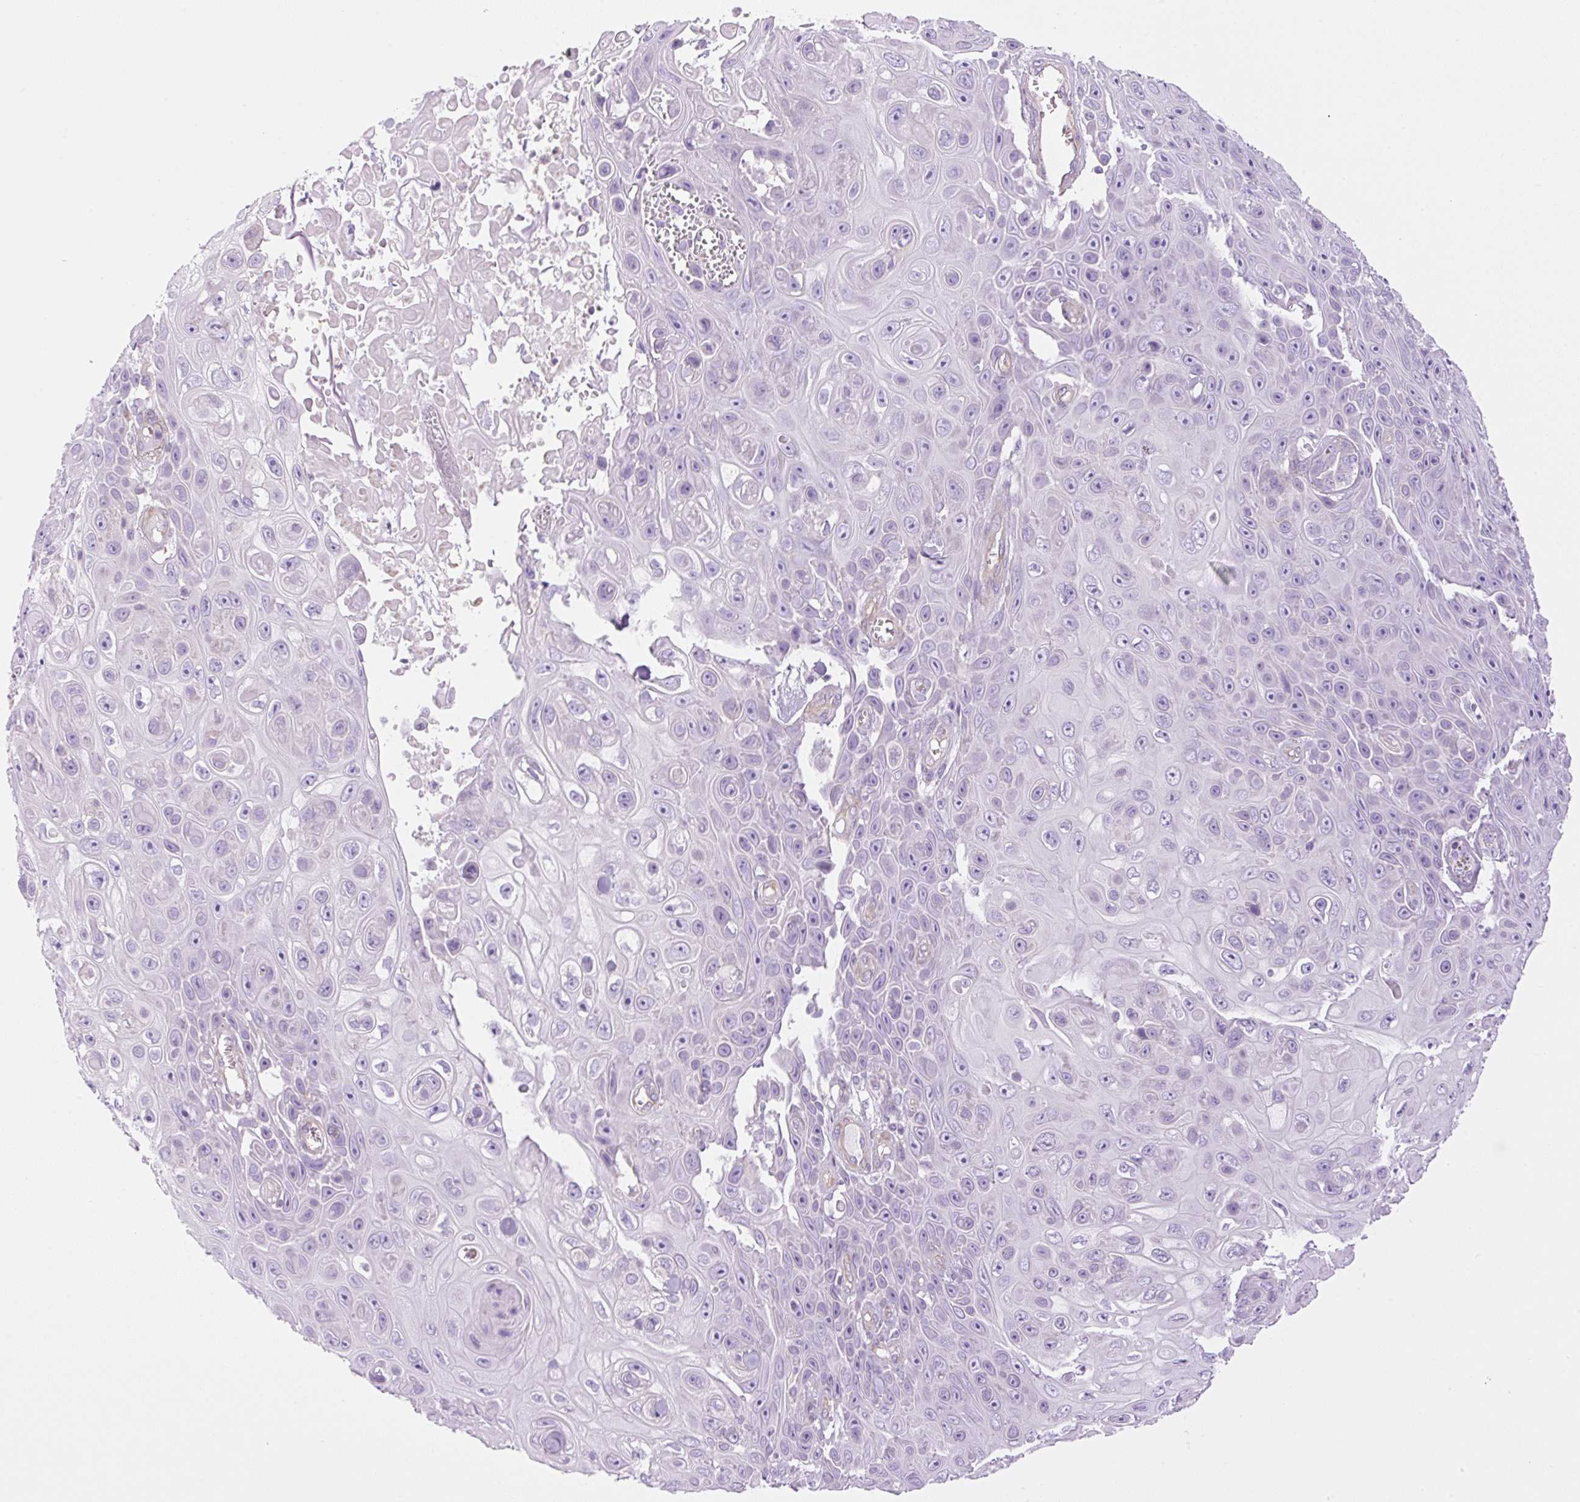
{"staining": {"intensity": "negative", "quantity": "none", "location": "none"}, "tissue": "skin cancer", "cell_type": "Tumor cells", "image_type": "cancer", "snomed": [{"axis": "morphology", "description": "Squamous cell carcinoma, NOS"}, {"axis": "topography", "description": "Skin"}], "caption": "High magnification brightfield microscopy of squamous cell carcinoma (skin) stained with DAB (brown) and counterstained with hematoxylin (blue): tumor cells show no significant expression.", "gene": "EHD3", "patient": {"sex": "male", "age": 82}}